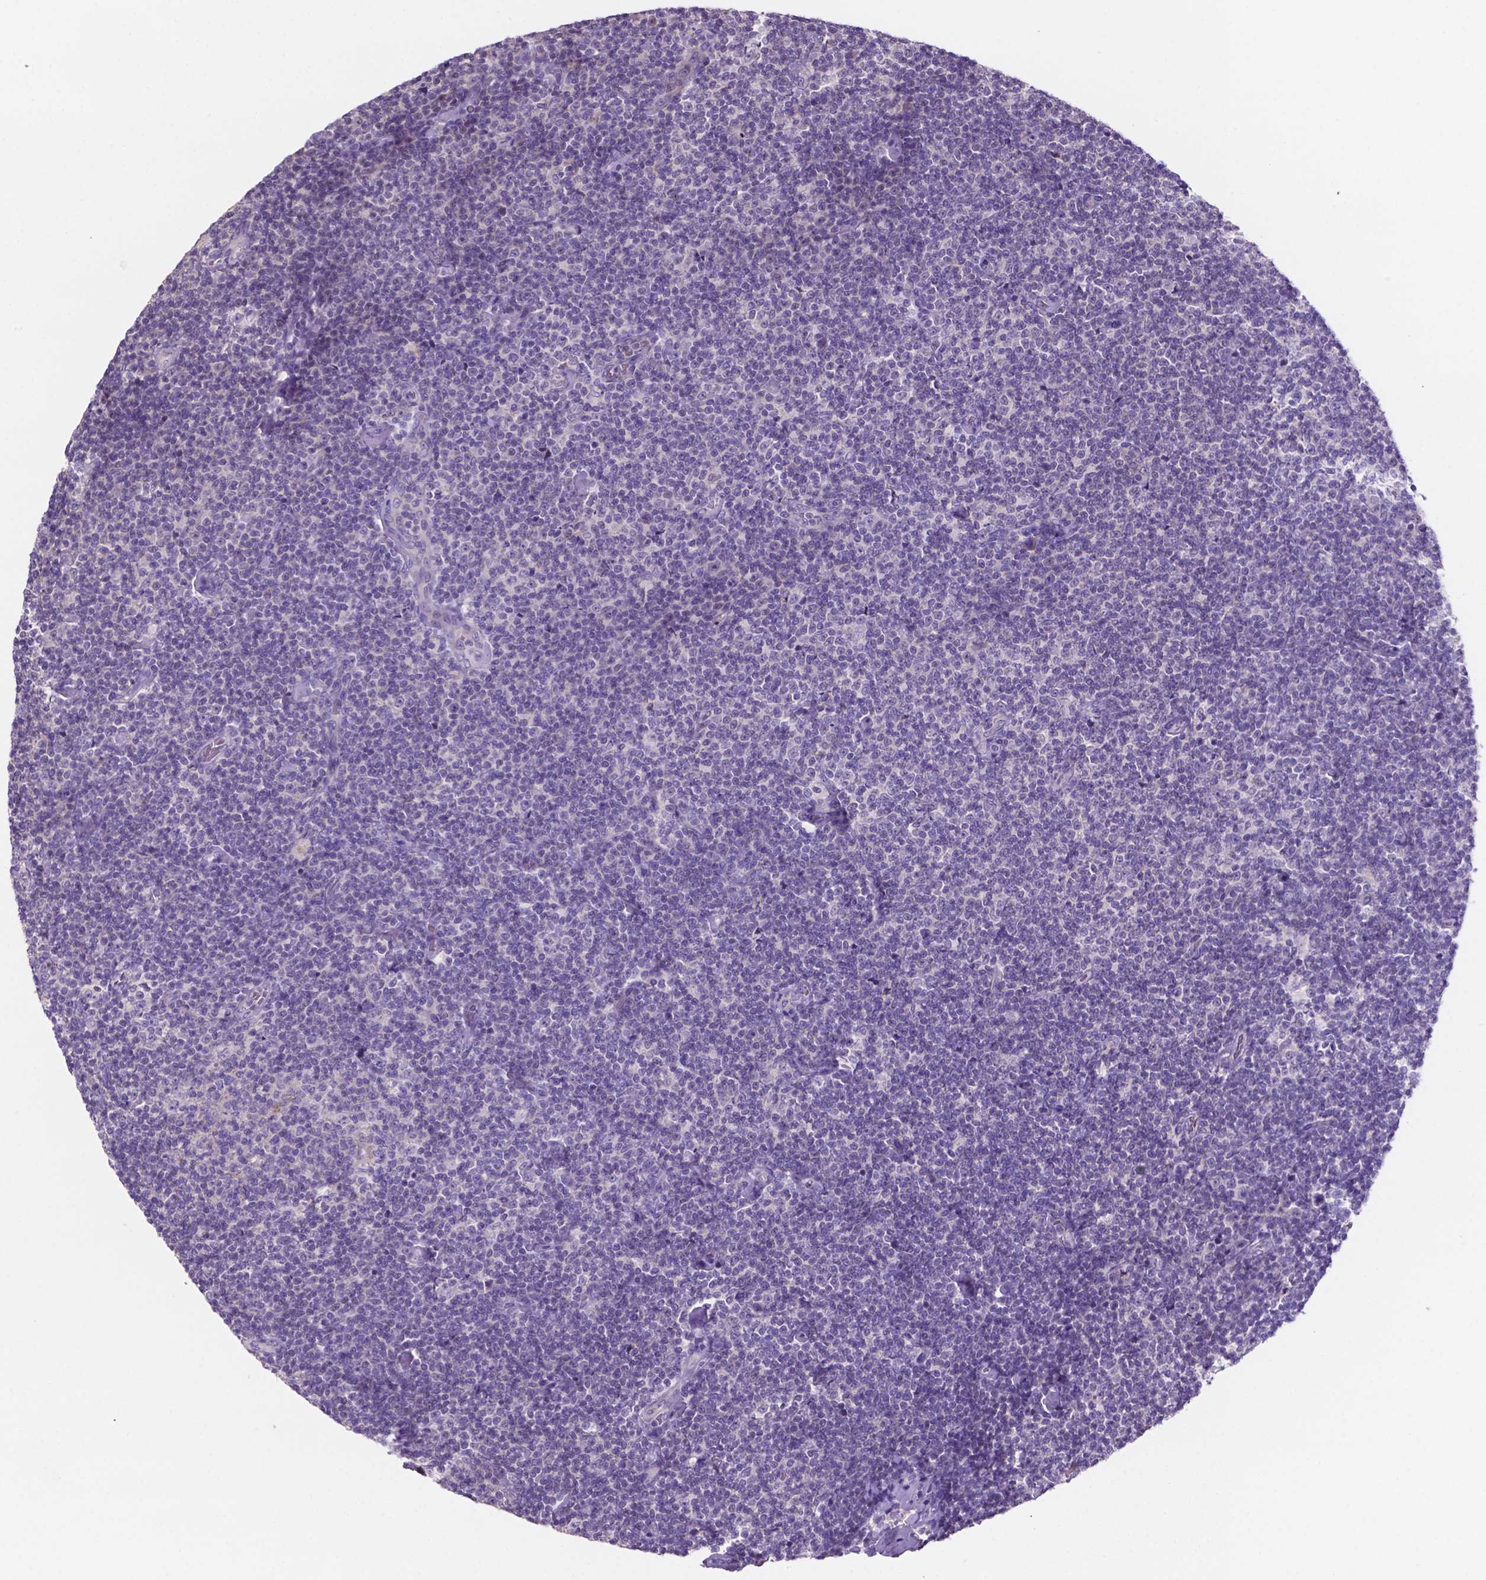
{"staining": {"intensity": "negative", "quantity": "none", "location": "none"}, "tissue": "lymphoma", "cell_type": "Tumor cells", "image_type": "cancer", "snomed": [{"axis": "morphology", "description": "Malignant lymphoma, non-Hodgkin's type, Low grade"}, {"axis": "topography", "description": "Lymph node"}], "caption": "High power microscopy histopathology image of an immunohistochemistry image of lymphoma, revealing no significant staining in tumor cells.", "gene": "MKRN2OS", "patient": {"sex": "male", "age": 81}}